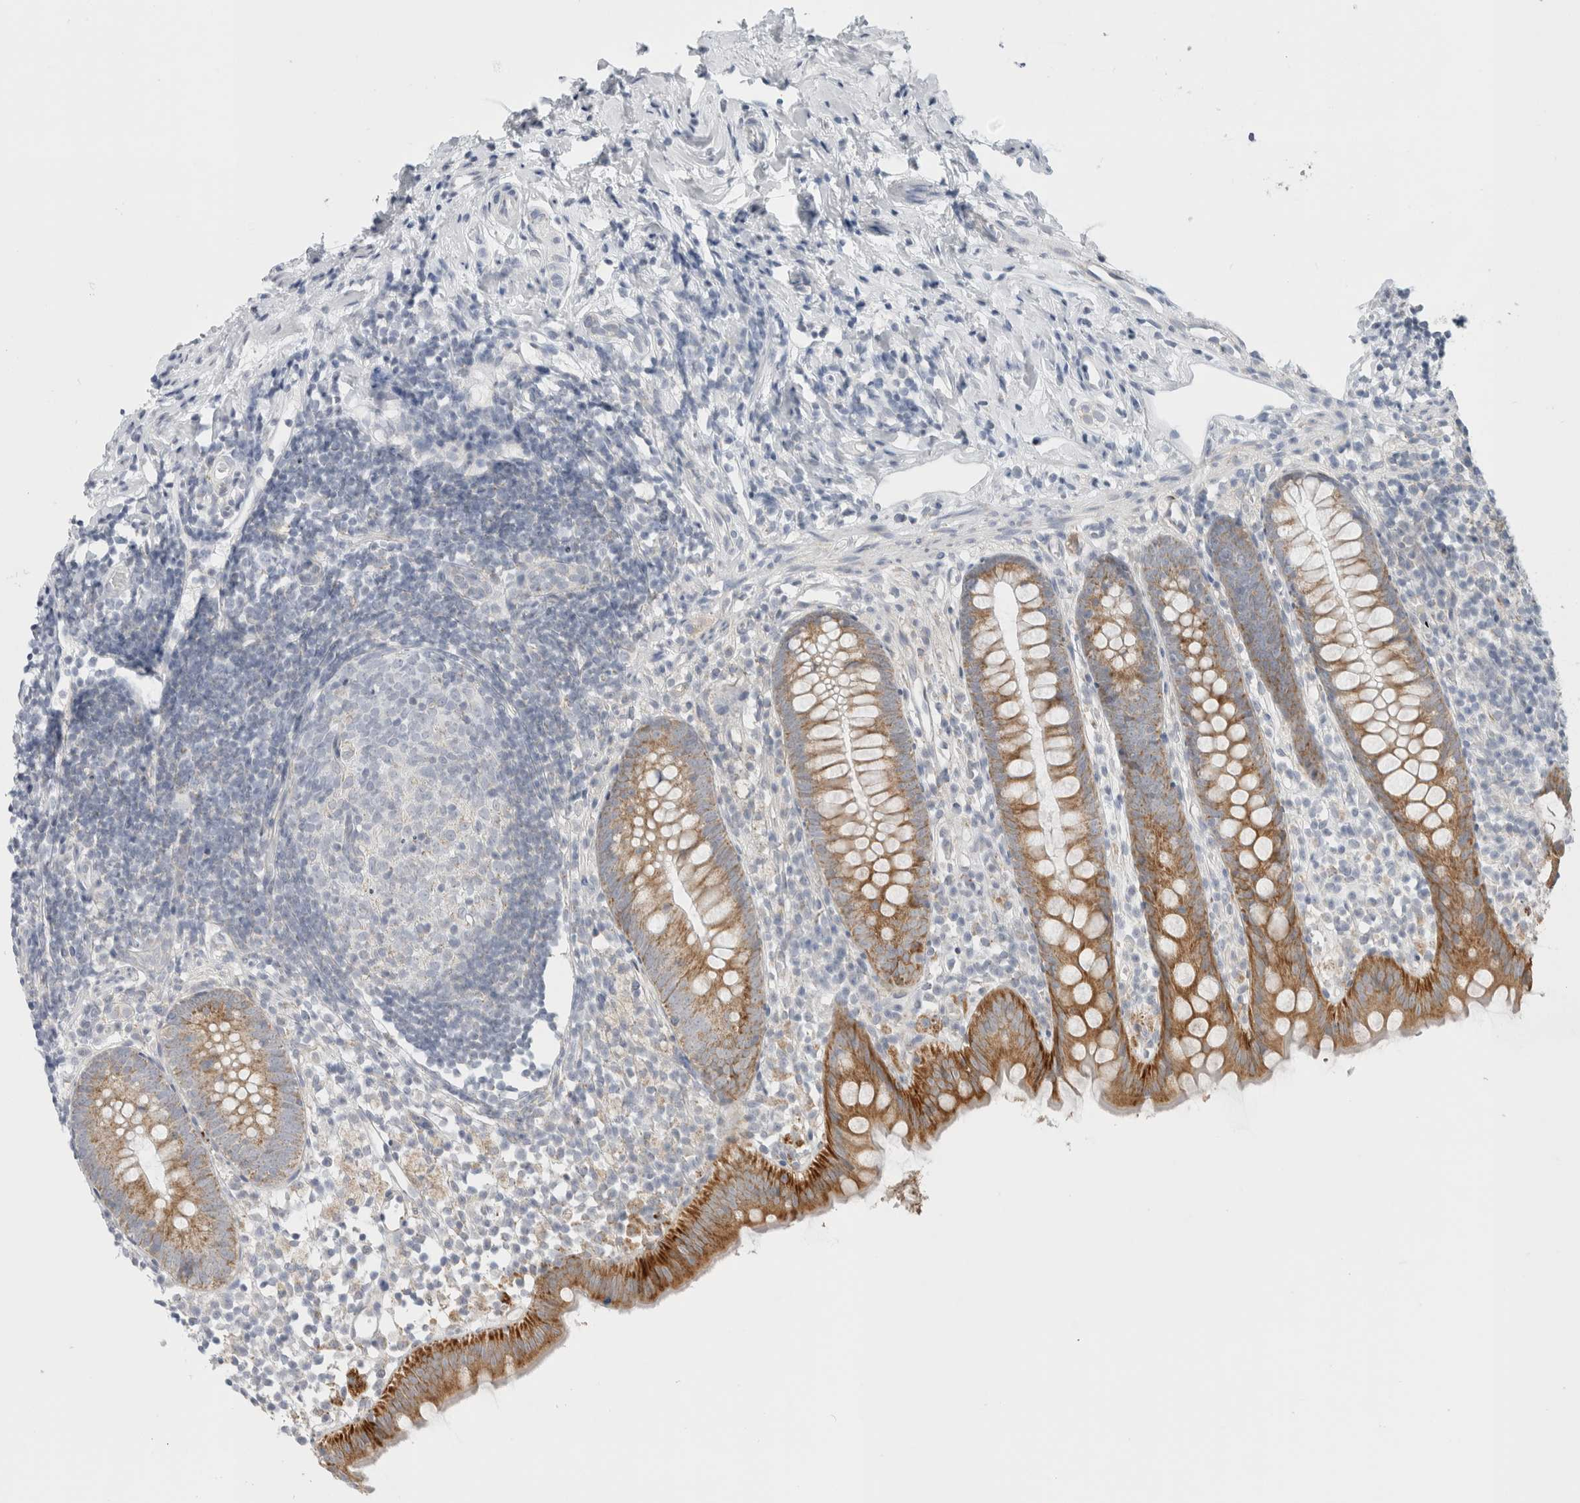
{"staining": {"intensity": "strong", "quantity": ">75%", "location": "cytoplasmic/membranous"}, "tissue": "appendix", "cell_type": "Glandular cells", "image_type": "normal", "snomed": [{"axis": "morphology", "description": "Normal tissue, NOS"}, {"axis": "topography", "description": "Appendix"}], "caption": "This image displays immunohistochemistry (IHC) staining of benign appendix, with high strong cytoplasmic/membranous expression in approximately >75% of glandular cells.", "gene": "FAHD1", "patient": {"sex": "female", "age": 20}}